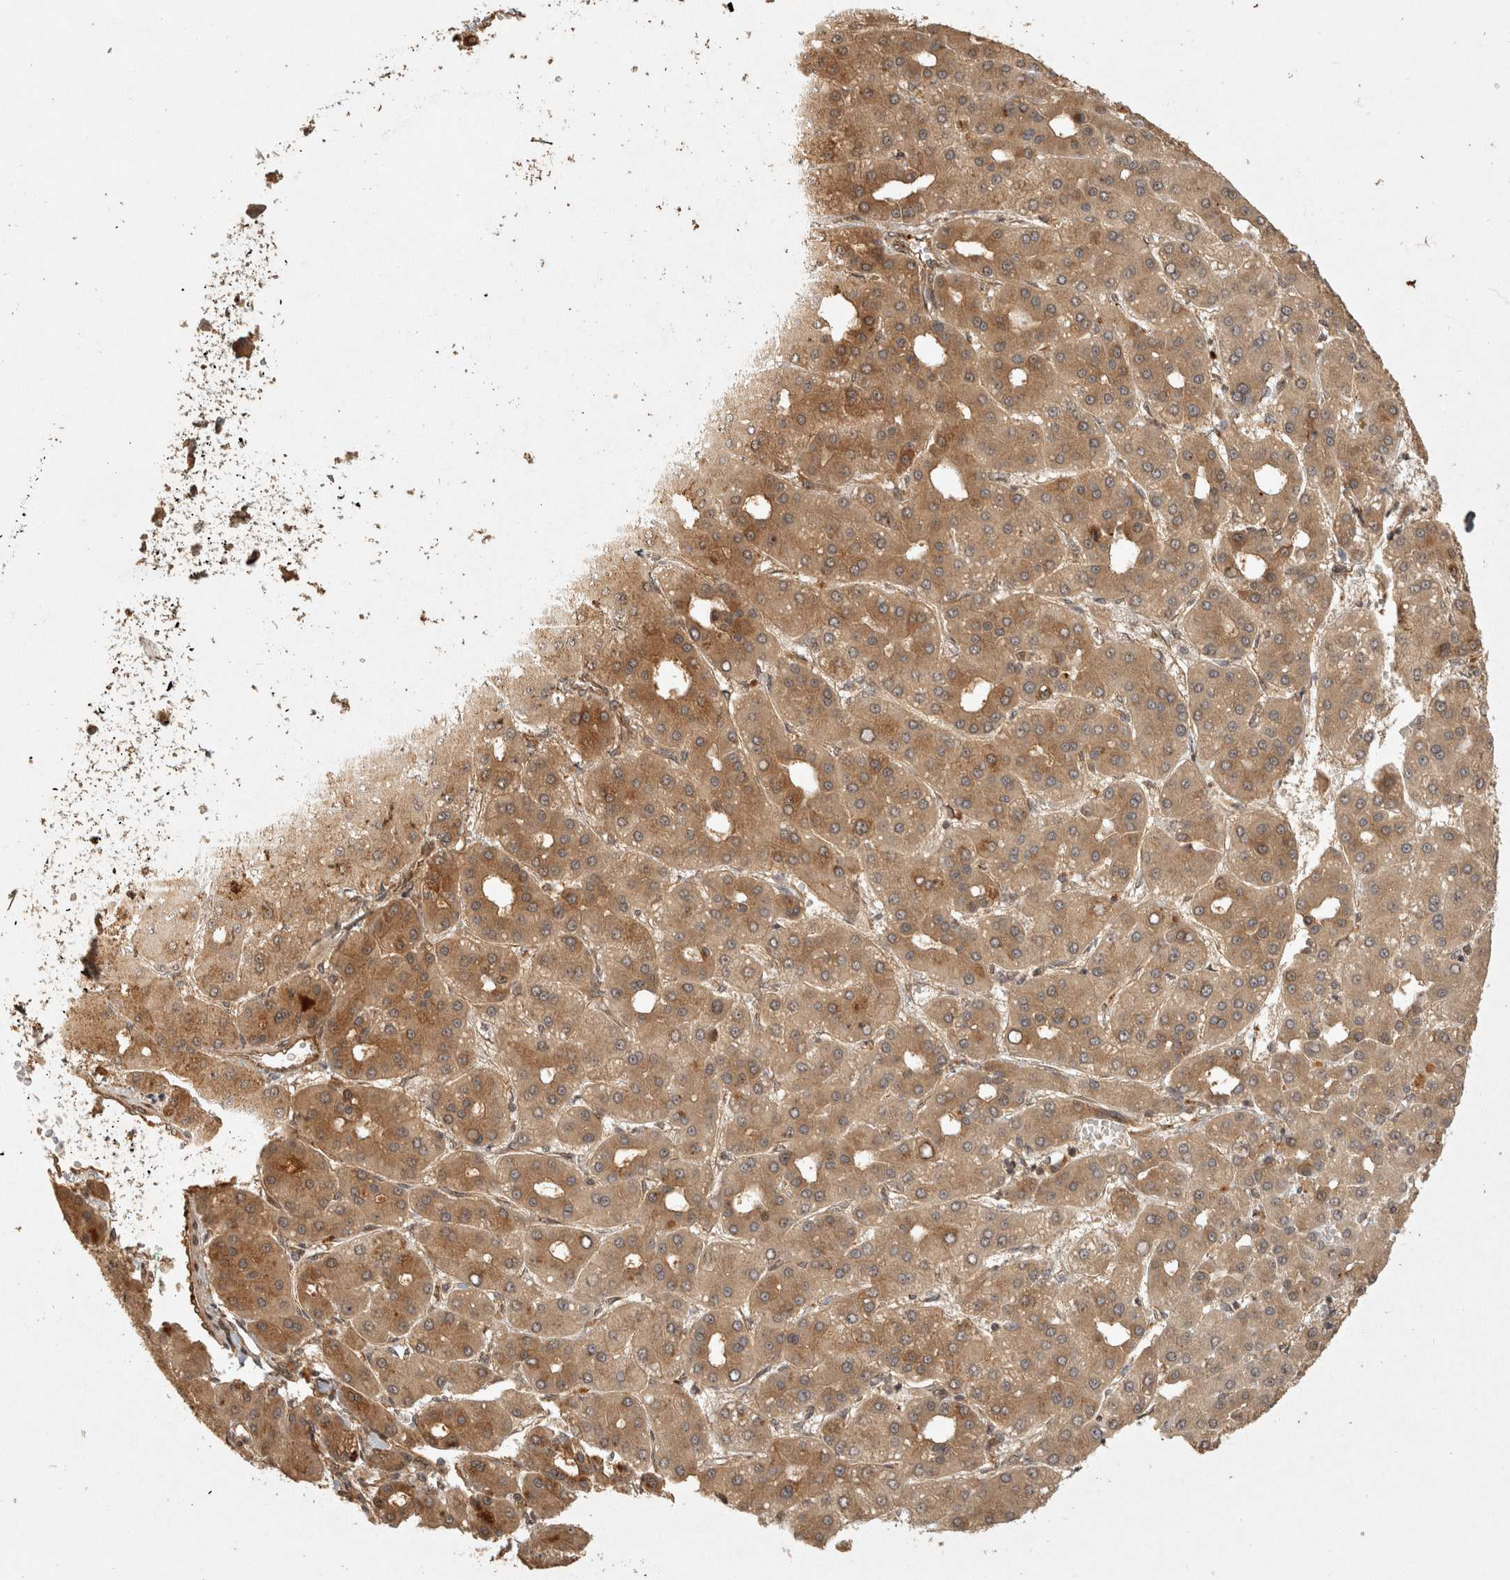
{"staining": {"intensity": "moderate", "quantity": ">75%", "location": "cytoplasmic/membranous"}, "tissue": "liver cancer", "cell_type": "Tumor cells", "image_type": "cancer", "snomed": [{"axis": "morphology", "description": "Carcinoma, Hepatocellular, NOS"}, {"axis": "topography", "description": "Liver"}], "caption": "Tumor cells show medium levels of moderate cytoplasmic/membranous staining in approximately >75% of cells in human liver cancer (hepatocellular carcinoma).", "gene": "CAMSAP2", "patient": {"sex": "male", "age": 65}}